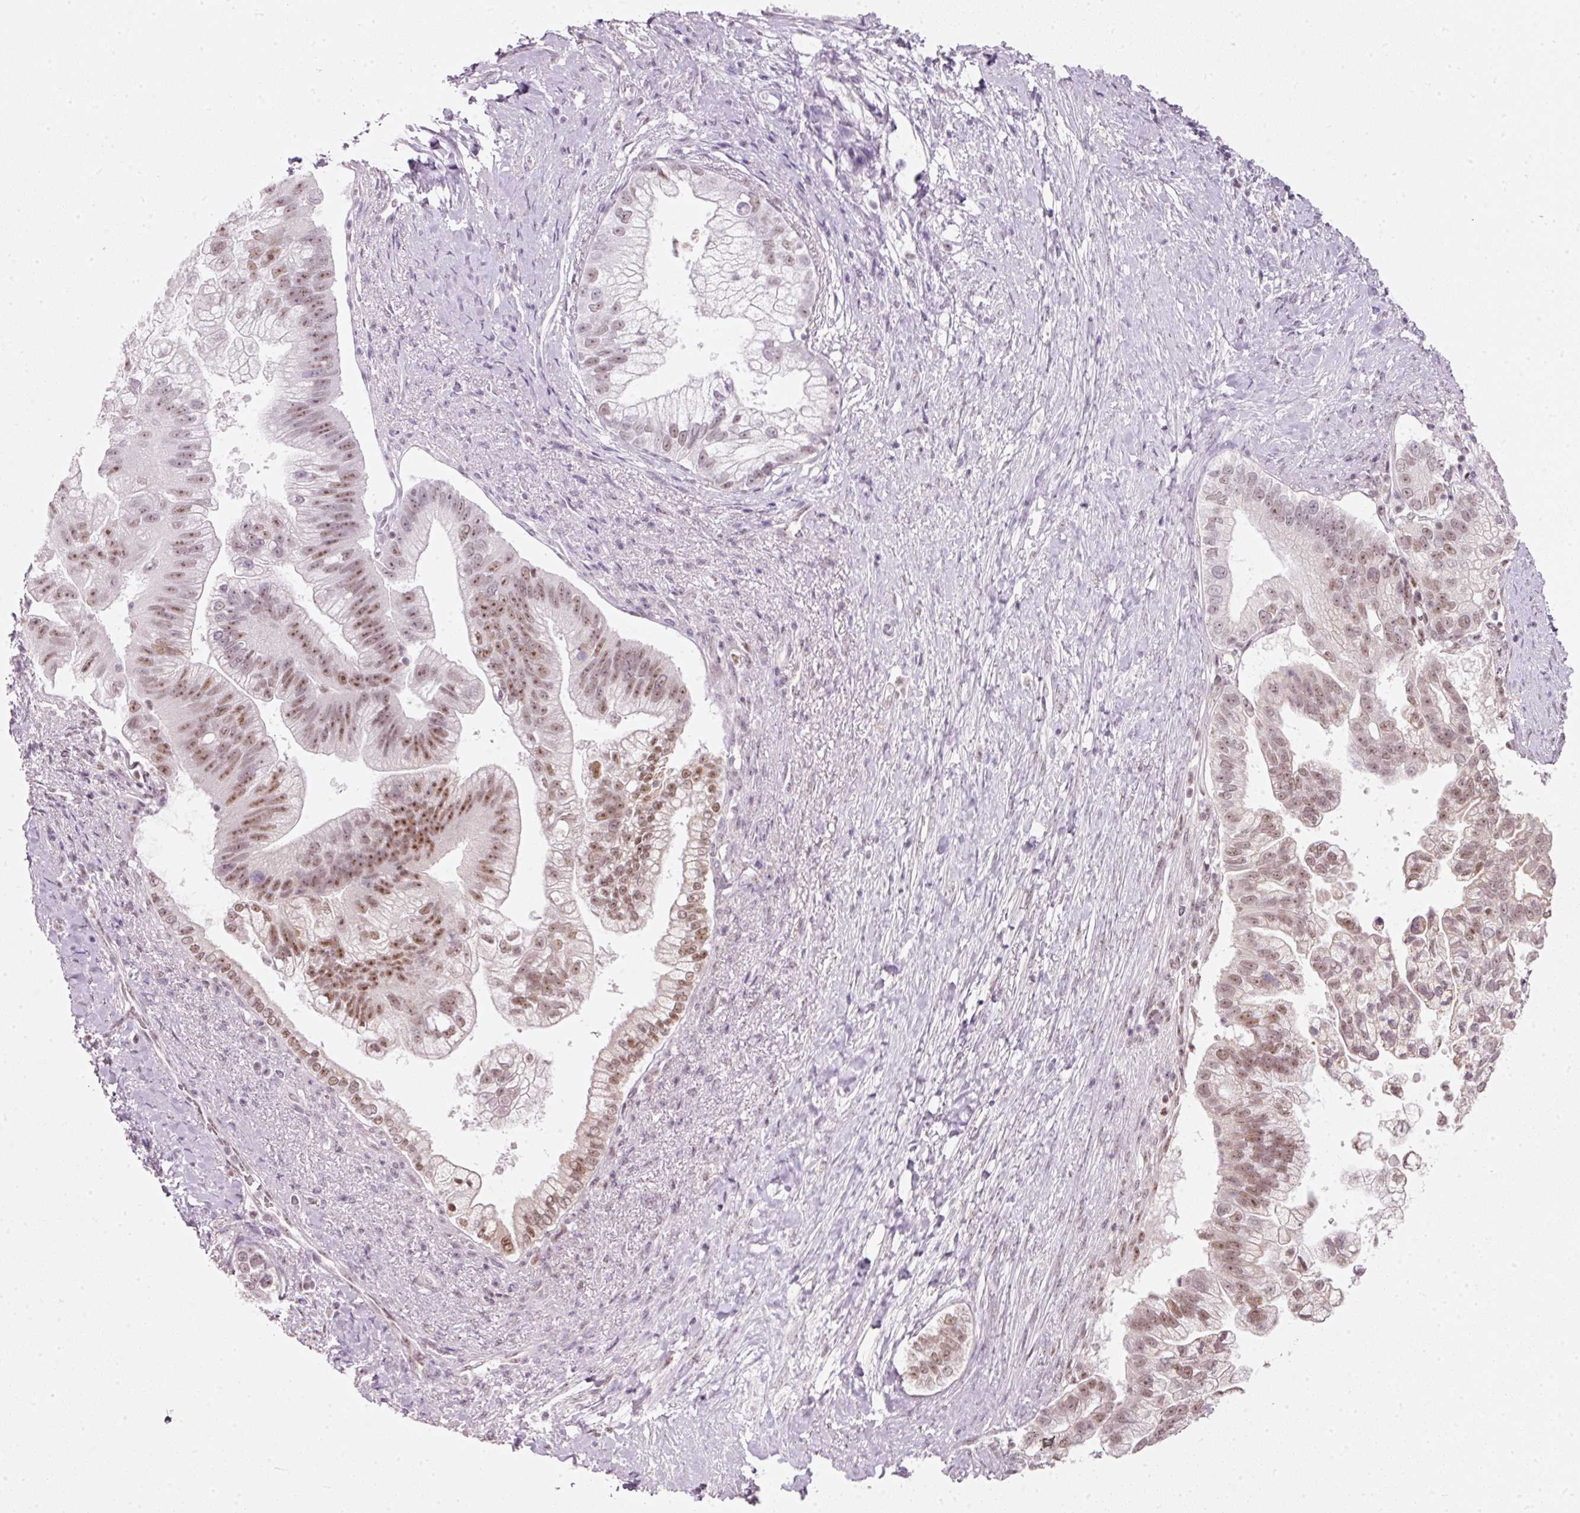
{"staining": {"intensity": "moderate", "quantity": ">75%", "location": "nuclear"}, "tissue": "pancreatic cancer", "cell_type": "Tumor cells", "image_type": "cancer", "snomed": [{"axis": "morphology", "description": "Adenocarcinoma, NOS"}, {"axis": "topography", "description": "Pancreas"}], "caption": "Protein staining reveals moderate nuclear expression in about >75% of tumor cells in pancreatic adenocarcinoma. Immunohistochemistry (ihc) stains the protein in brown and the nuclei are stained blue.", "gene": "FSTL3", "patient": {"sex": "male", "age": 70}}